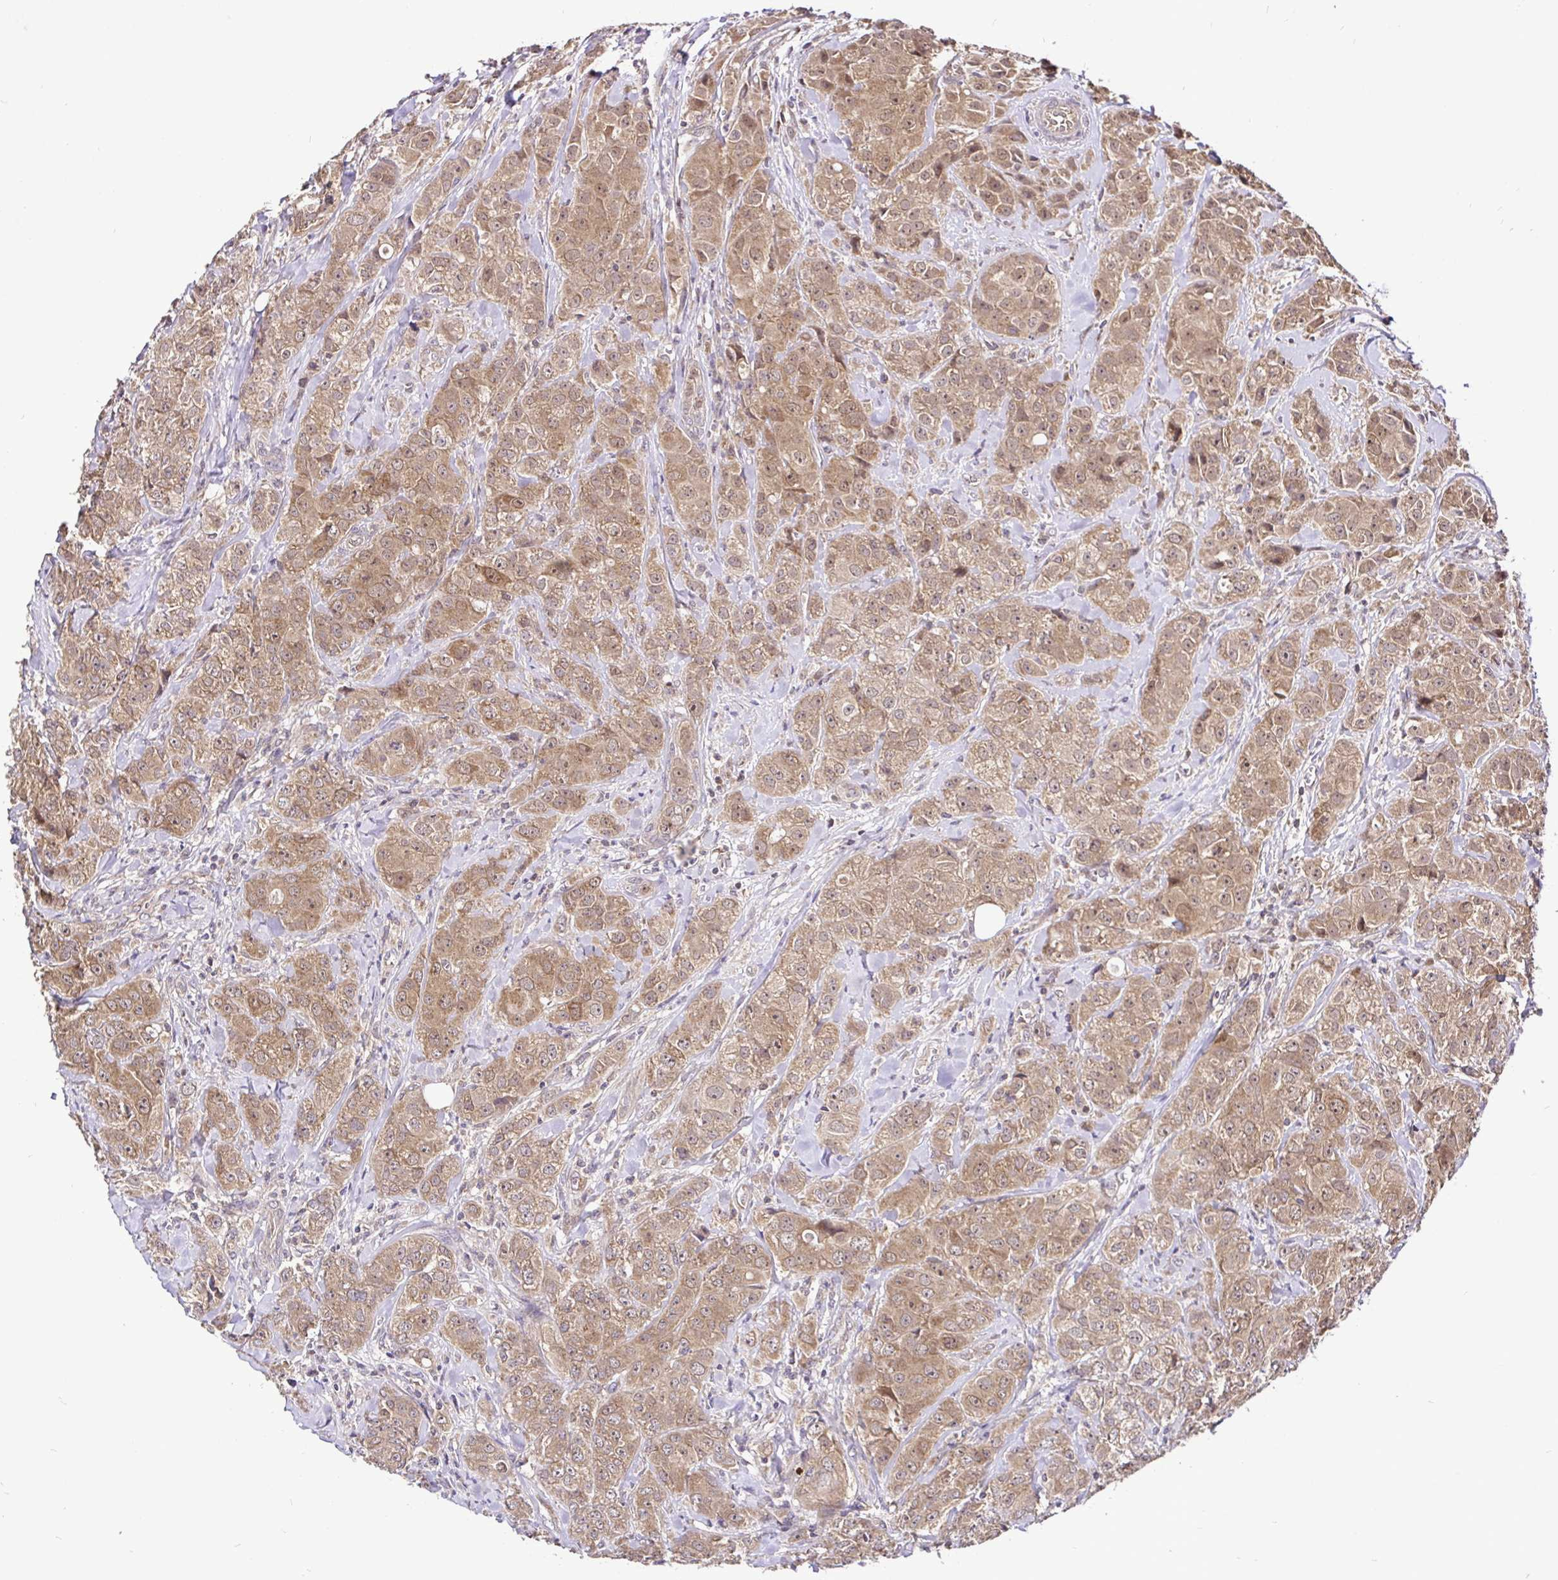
{"staining": {"intensity": "moderate", "quantity": ">75%", "location": "cytoplasmic/membranous,nuclear"}, "tissue": "breast cancer", "cell_type": "Tumor cells", "image_type": "cancer", "snomed": [{"axis": "morphology", "description": "Normal tissue, NOS"}, {"axis": "morphology", "description": "Duct carcinoma"}, {"axis": "topography", "description": "Breast"}], "caption": "IHC of breast cancer reveals medium levels of moderate cytoplasmic/membranous and nuclear staining in approximately >75% of tumor cells.", "gene": "UBE2M", "patient": {"sex": "female", "age": 43}}